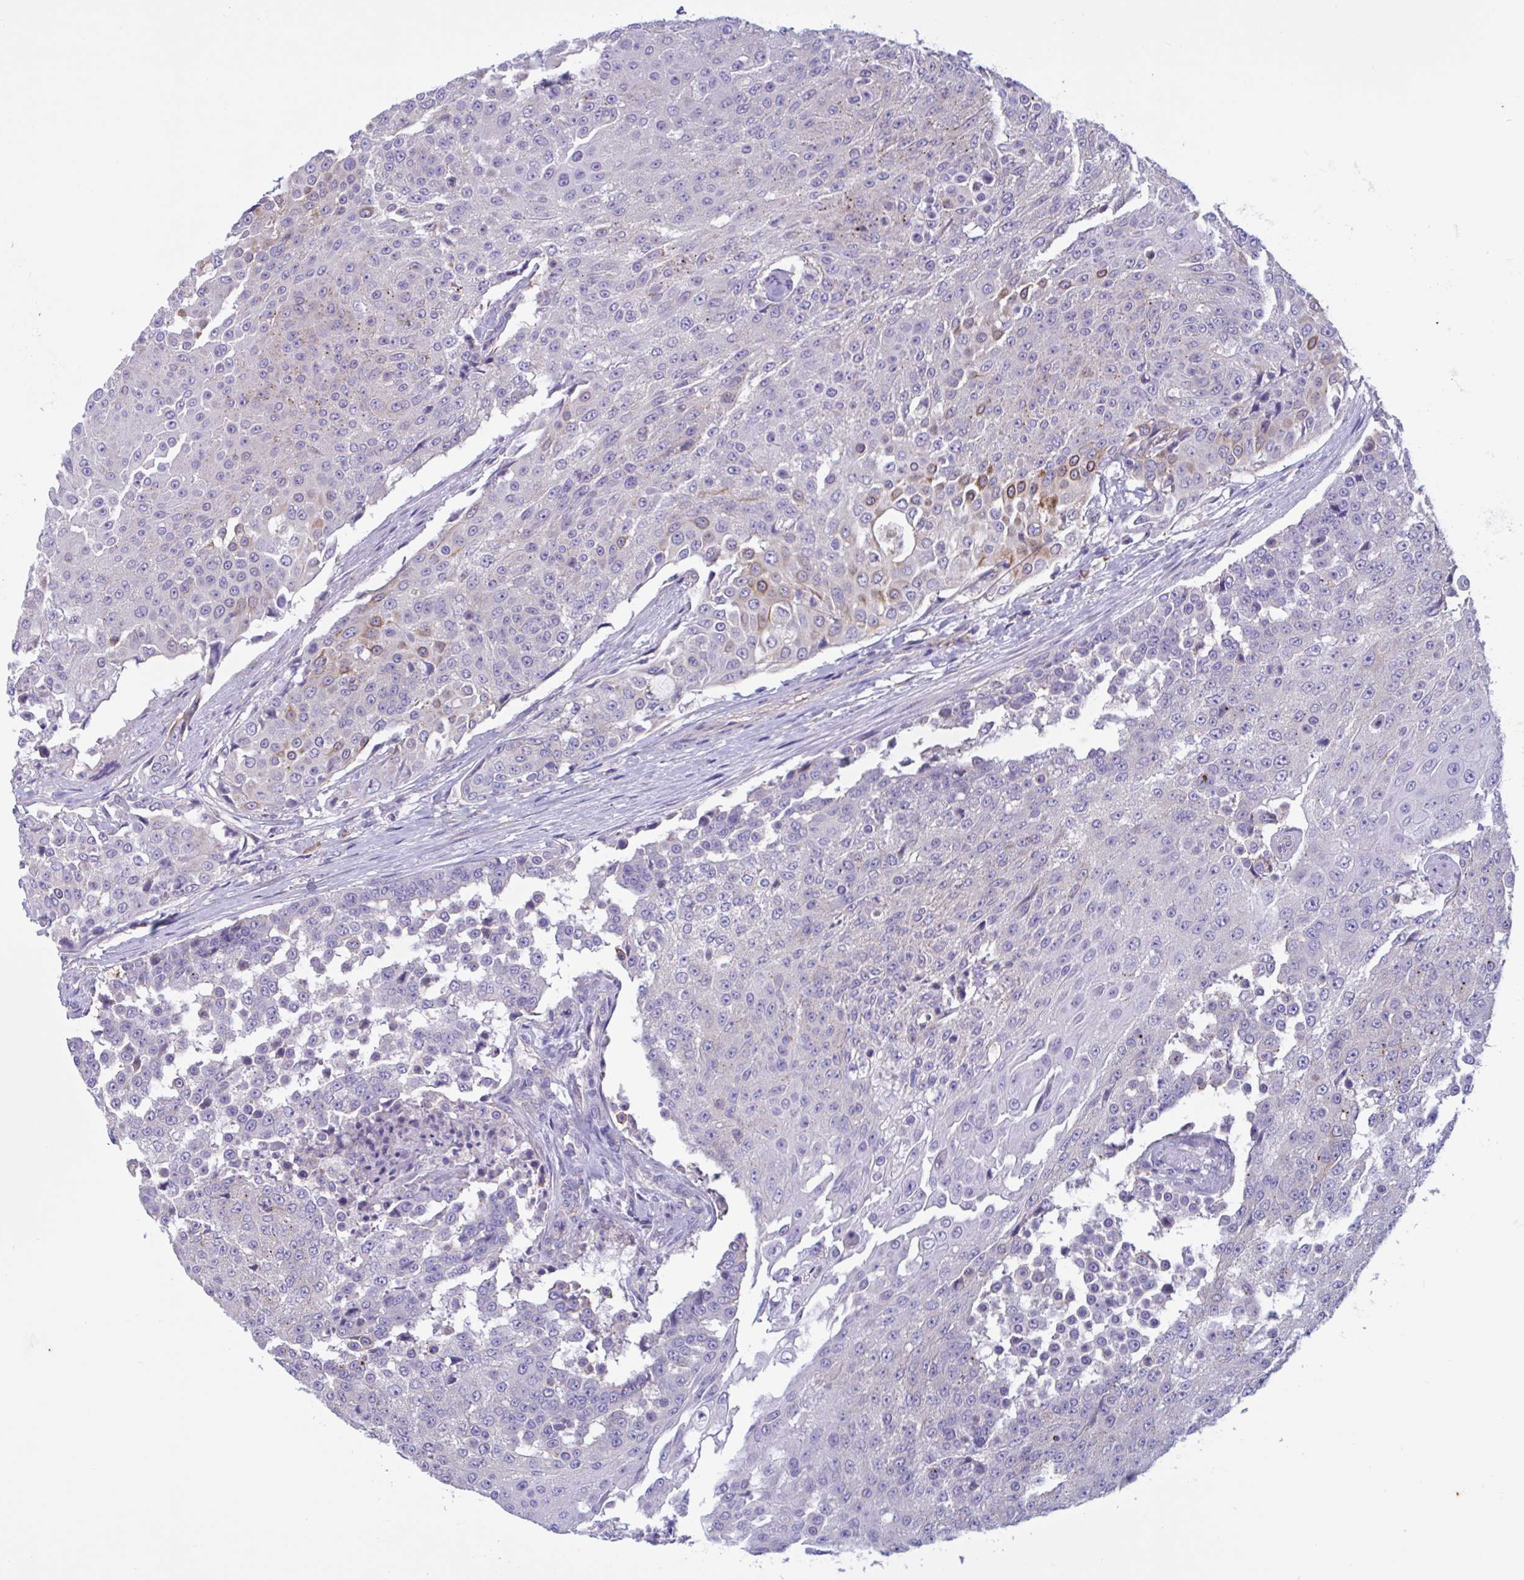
{"staining": {"intensity": "strong", "quantity": "<25%", "location": "cytoplasmic/membranous"}, "tissue": "urothelial cancer", "cell_type": "Tumor cells", "image_type": "cancer", "snomed": [{"axis": "morphology", "description": "Urothelial carcinoma, High grade"}, {"axis": "topography", "description": "Urinary bladder"}], "caption": "Brown immunohistochemical staining in human urothelial cancer reveals strong cytoplasmic/membranous expression in approximately <25% of tumor cells.", "gene": "SLC66A1", "patient": {"sex": "female", "age": 63}}